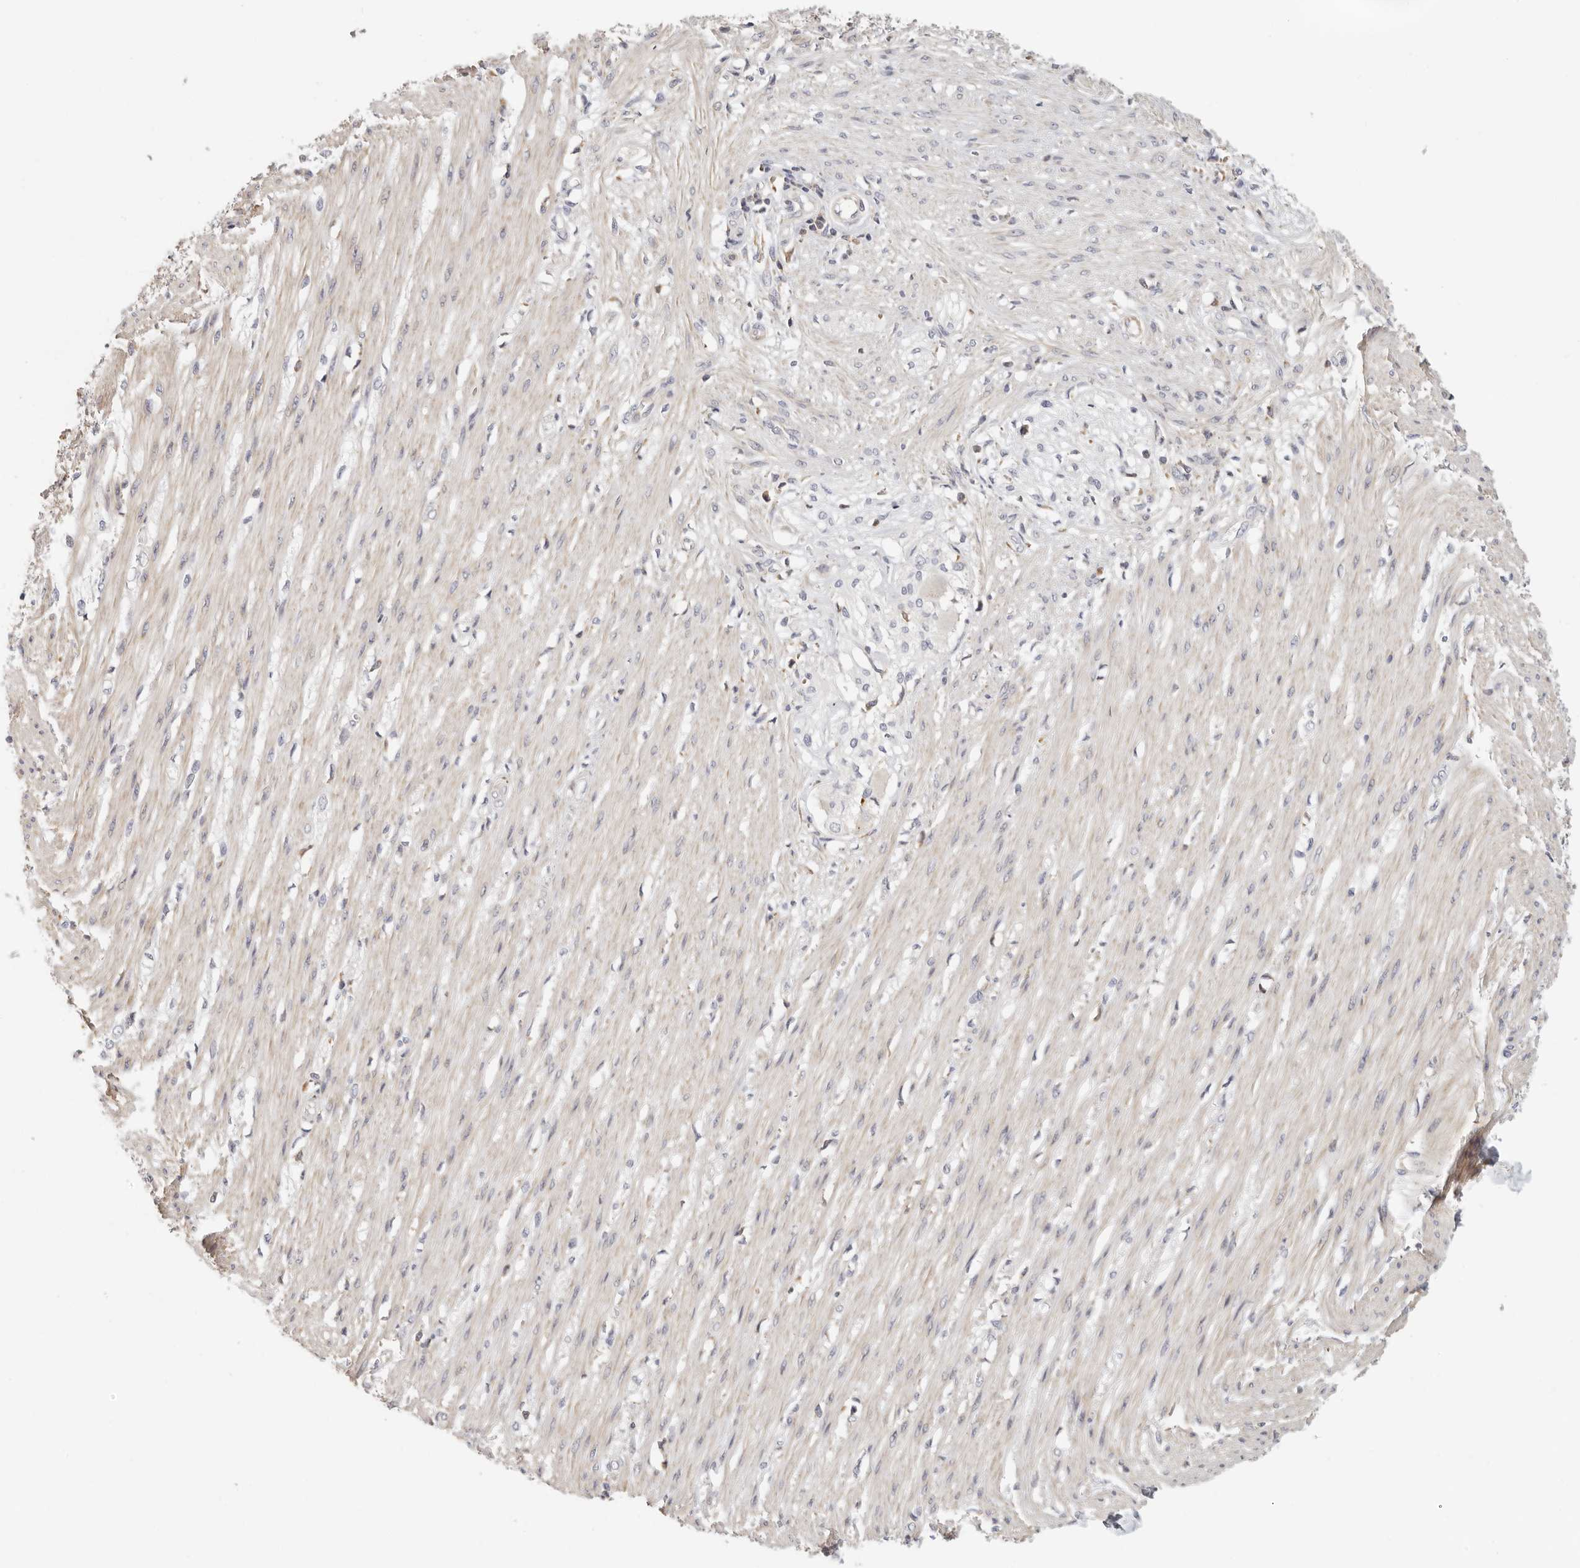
{"staining": {"intensity": "weak", "quantity": ">75%", "location": "cytoplasmic/membranous"}, "tissue": "smooth muscle", "cell_type": "Smooth muscle cells", "image_type": "normal", "snomed": [{"axis": "morphology", "description": "Normal tissue, NOS"}, {"axis": "morphology", "description": "Adenocarcinoma, NOS"}, {"axis": "topography", "description": "Colon"}, {"axis": "topography", "description": "Peripheral nerve tissue"}], "caption": "Protein expression analysis of normal smooth muscle exhibits weak cytoplasmic/membranous expression in approximately >75% of smooth muscle cells.", "gene": "ANXA9", "patient": {"sex": "male", "age": 14}}